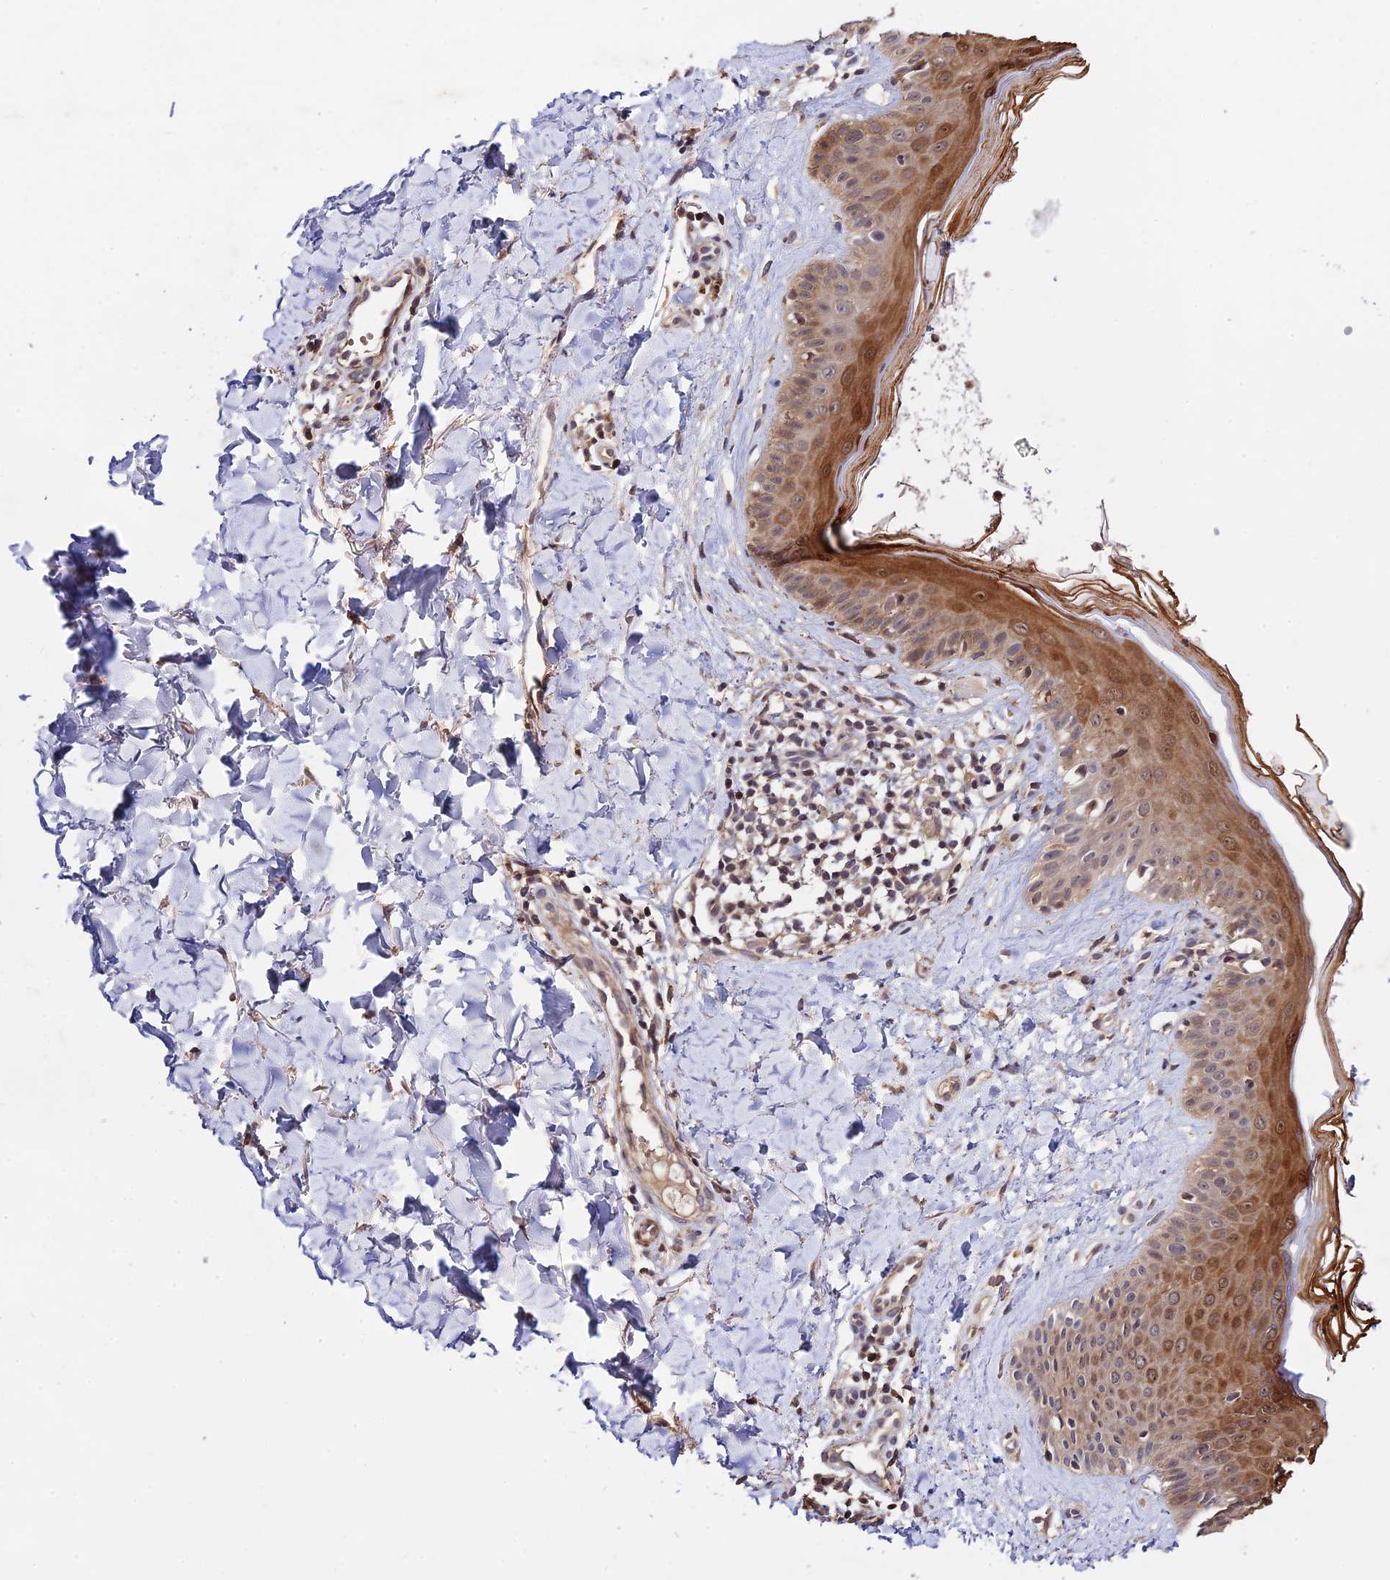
{"staining": {"intensity": "moderate", "quantity": ">75%", "location": "cytoplasmic/membranous,nuclear"}, "tissue": "skin", "cell_type": "Fibroblasts", "image_type": "normal", "snomed": [{"axis": "morphology", "description": "Normal tissue, NOS"}, {"axis": "topography", "description": "Skin"}], "caption": "Immunohistochemistry (IHC) image of normal skin: human skin stained using immunohistochemistry (IHC) exhibits medium levels of moderate protein expression localized specifically in the cytoplasmic/membranous,nuclear of fibroblasts, appearing as a cytoplasmic/membranous,nuclear brown color.", "gene": "CWH43", "patient": {"sex": "male", "age": 52}}